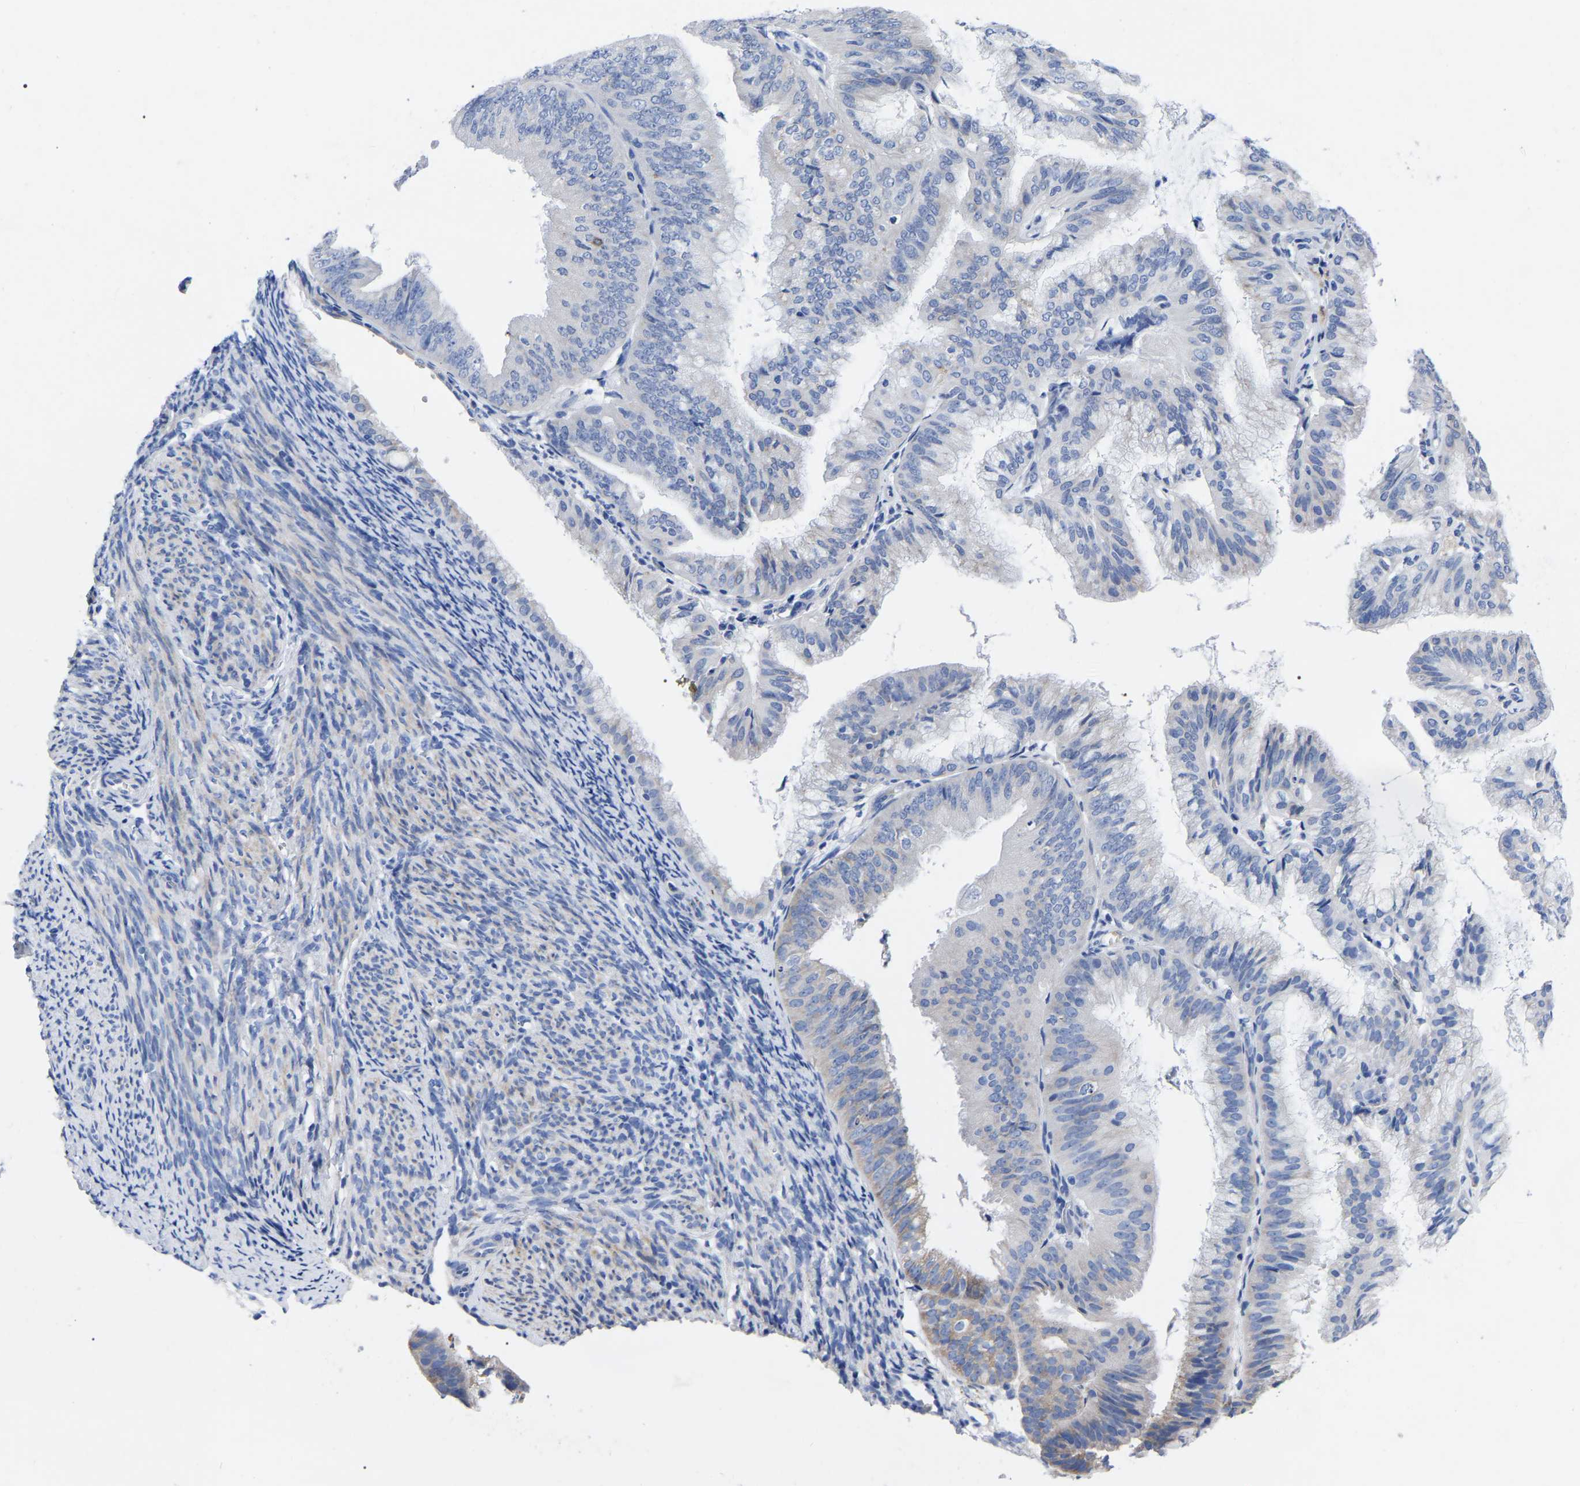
{"staining": {"intensity": "negative", "quantity": "none", "location": "none"}, "tissue": "endometrial cancer", "cell_type": "Tumor cells", "image_type": "cancer", "snomed": [{"axis": "morphology", "description": "Adenocarcinoma, NOS"}, {"axis": "topography", "description": "Endometrium"}], "caption": "A micrograph of endometrial adenocarcinoma stained for a protein displays no brown staining in tumor cells. The staining was performed using DAB to visualize the protein expression in brown, while the nuclei were stained in blue with hematoxylin (Magnification: 20x).", "gene": "GDF3", "patient": {"sex": "female", "age": 63}}